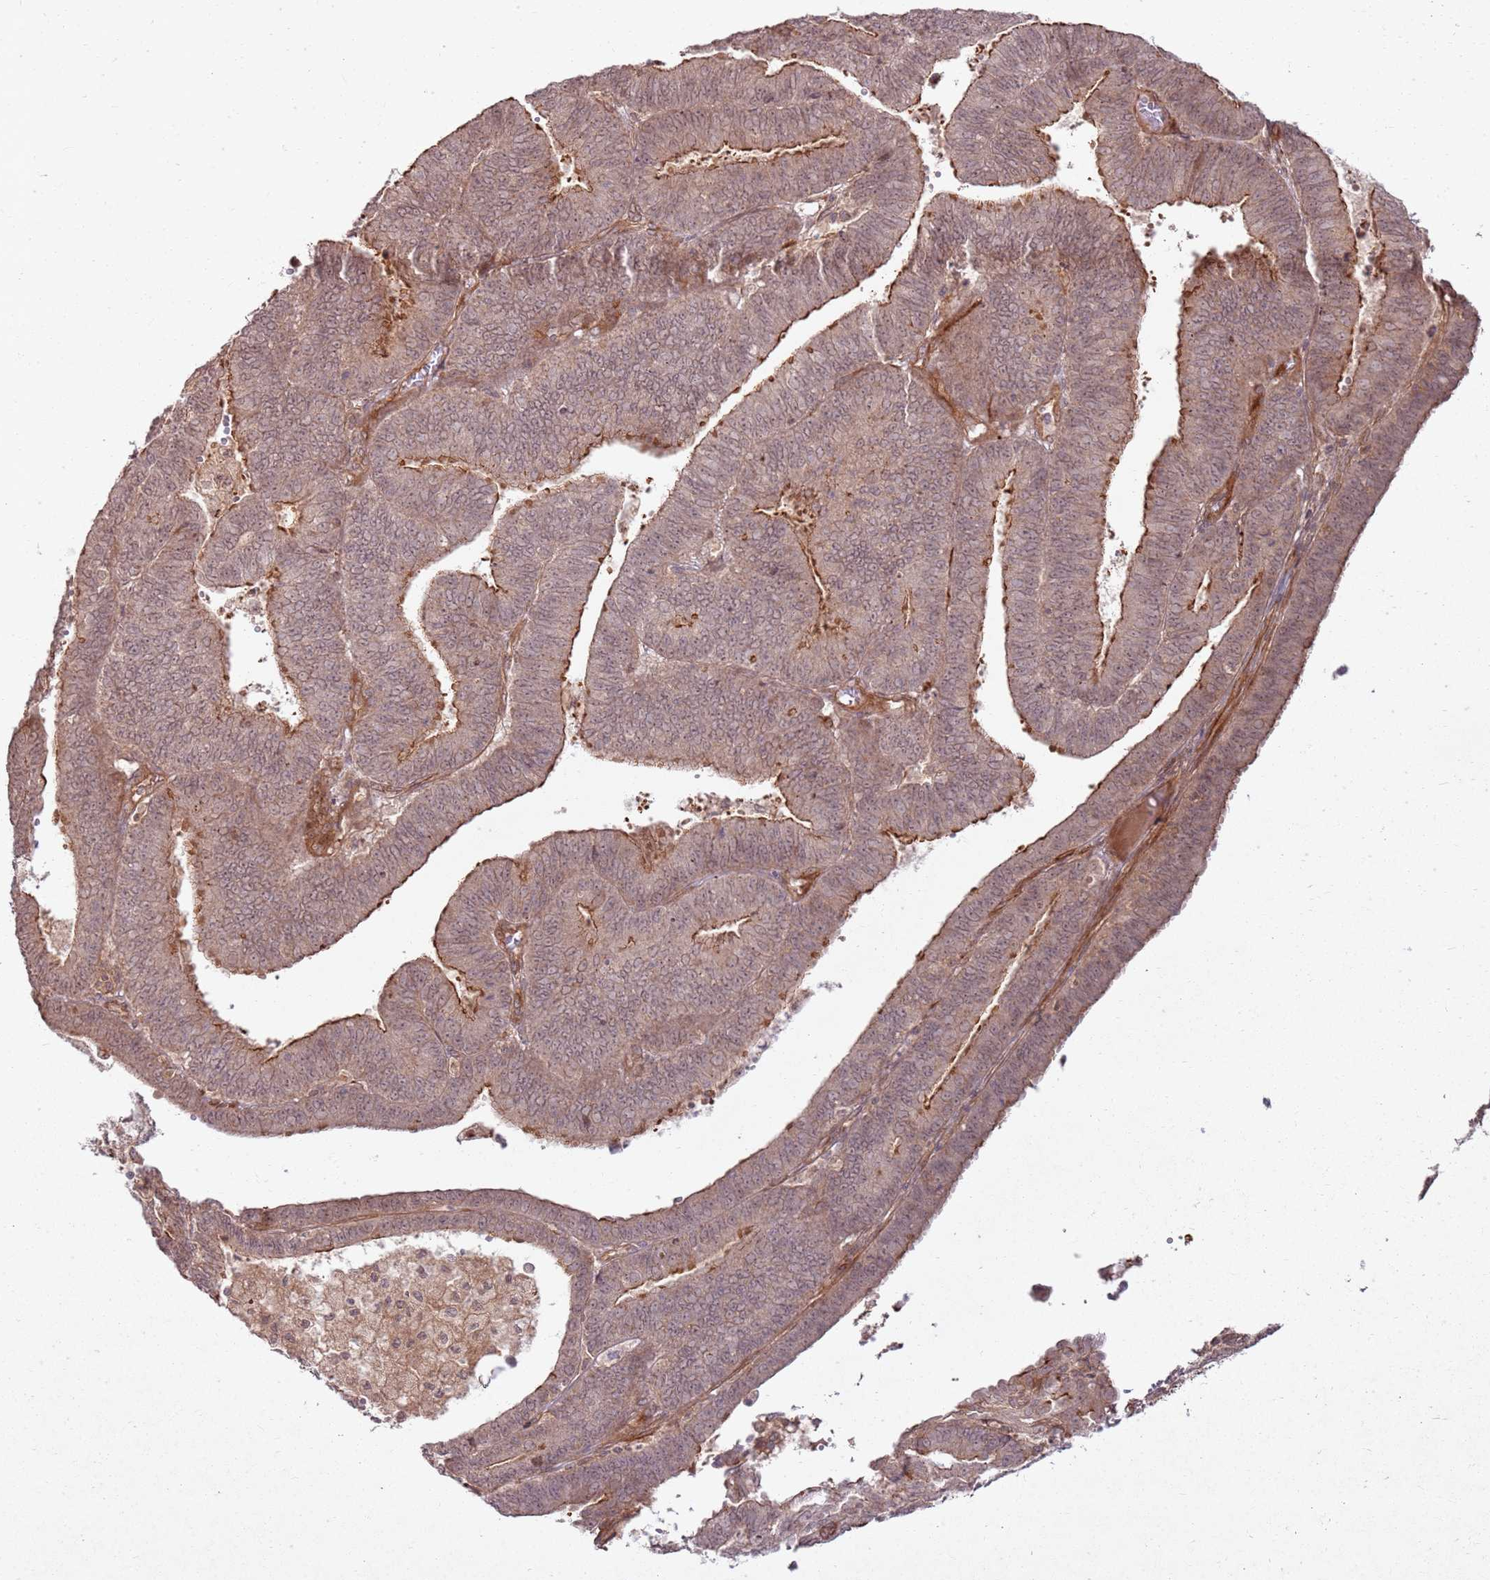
{"staining": {"intensity": "moderate", "quantity": "25%-75%", "location": "cytoplasmic/membranous"}, "tissue": "endometrial cancer", "cell_type": "Tumor cells", "image_type": "cancer", "snomed": [{"axis": "morphology", "description": "Adenocarcinoma, NOS"}, {"axis": "topography", "description": "Endometrium"}], "caption": "Immunohistochemical staining of endometrial cancer reveals medium levels of moderate cytoplasmic/membranous protein expression in about 25%-75% of tumor cells.", "gene": "ZNF623", "patient": {"sex": "female", "age": 73}}